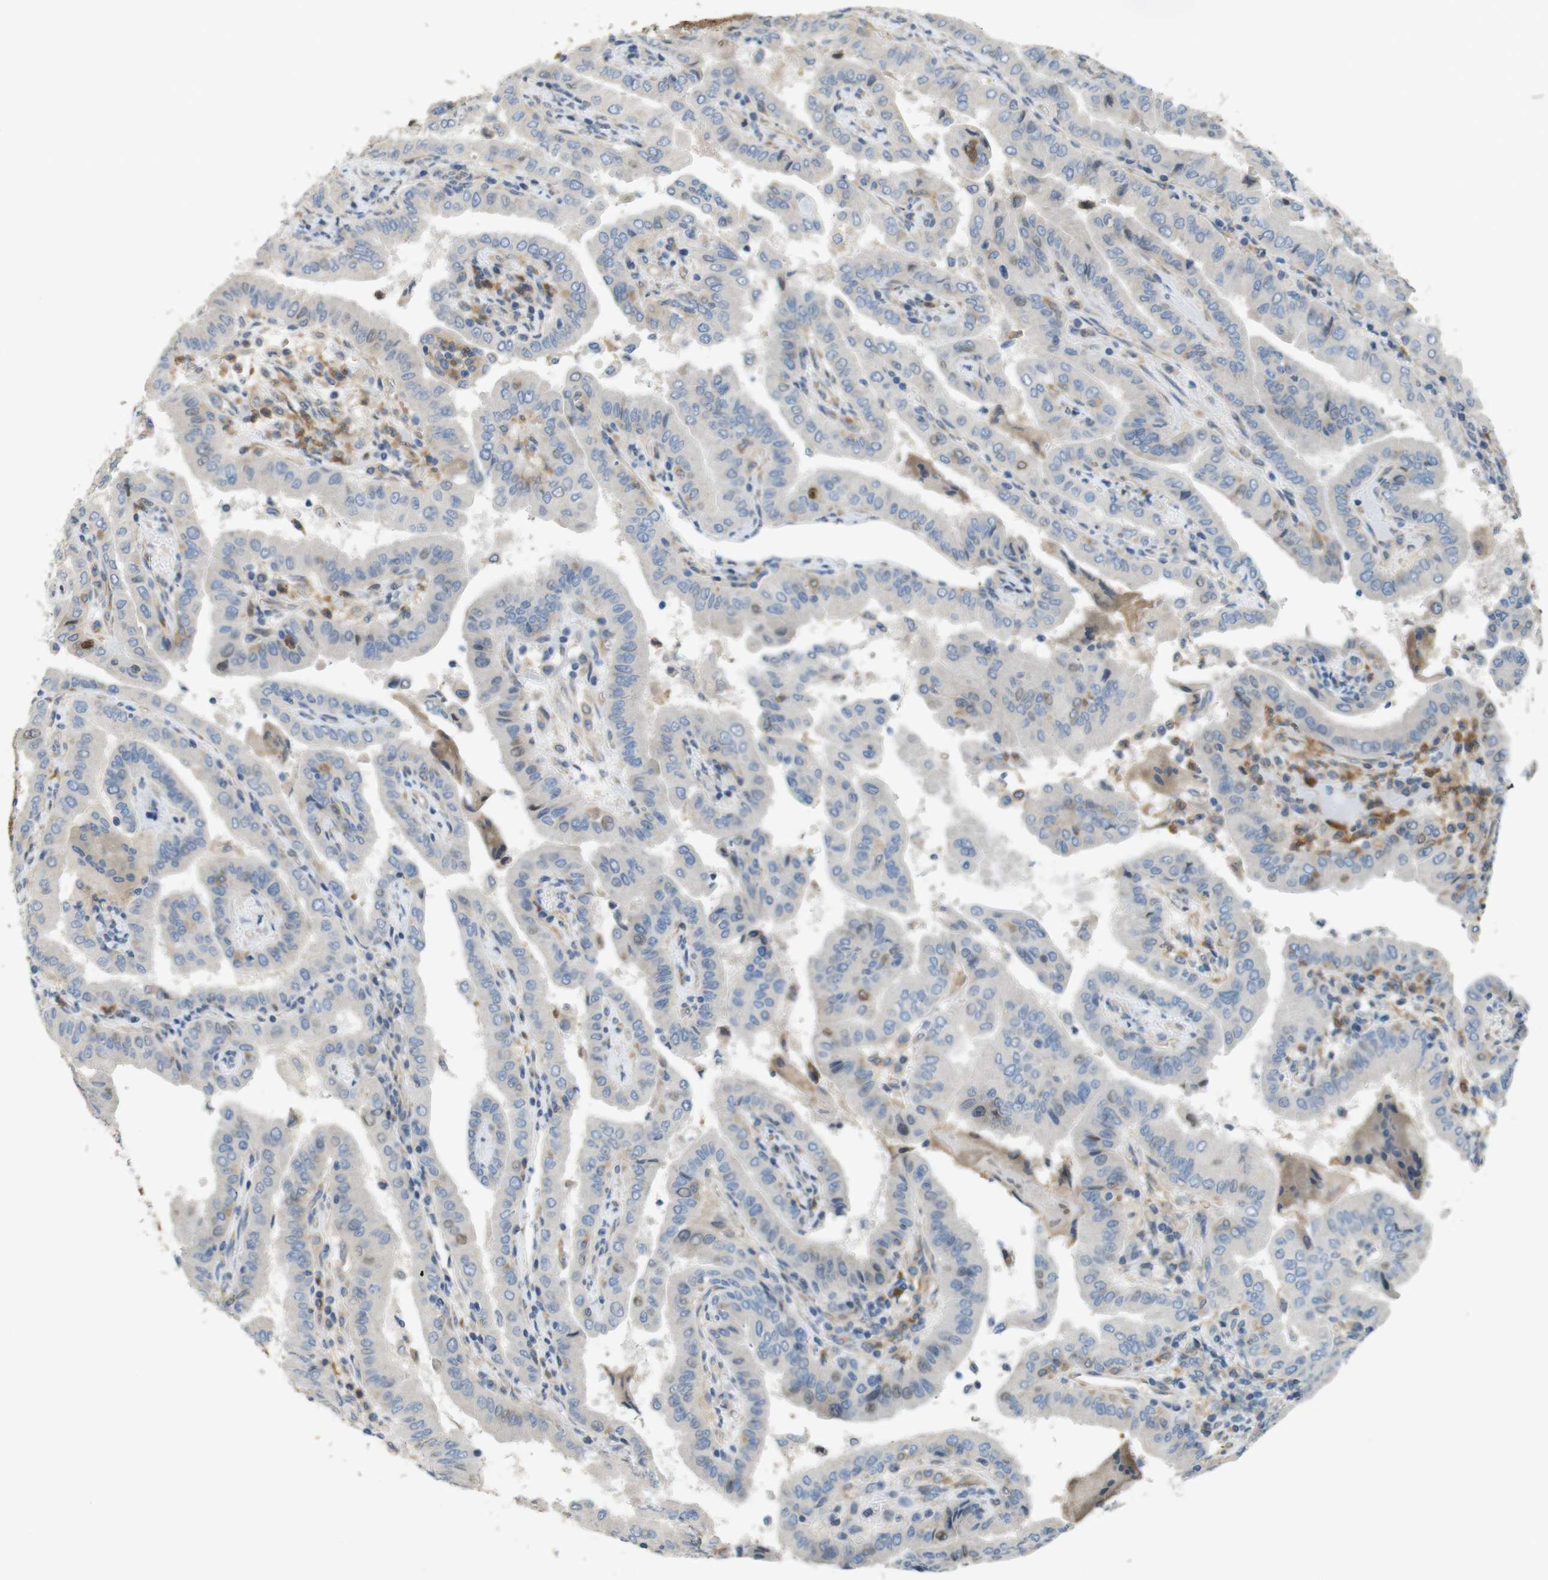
{"staining": {"intensity": "negative", "quantity": "none", "location": "none"}, "tissue": "thyroid cancer", "cell_type": "Tumor cells", "image_type": "cancer", "snomed": [{"axis": "morphology", "description": "Papillary adenocarcinoma, NOS"}, {"axis": "topography", "description": "Thyroid gland"}], "caption": "This is an immunohistochemistry (IHC) histopathology image of human papillary adenocarcinoma (thyroid). There is no expression in tumor cells.", "gene": "PCDH10", "patient": {"sex": "male", "age": 33}}